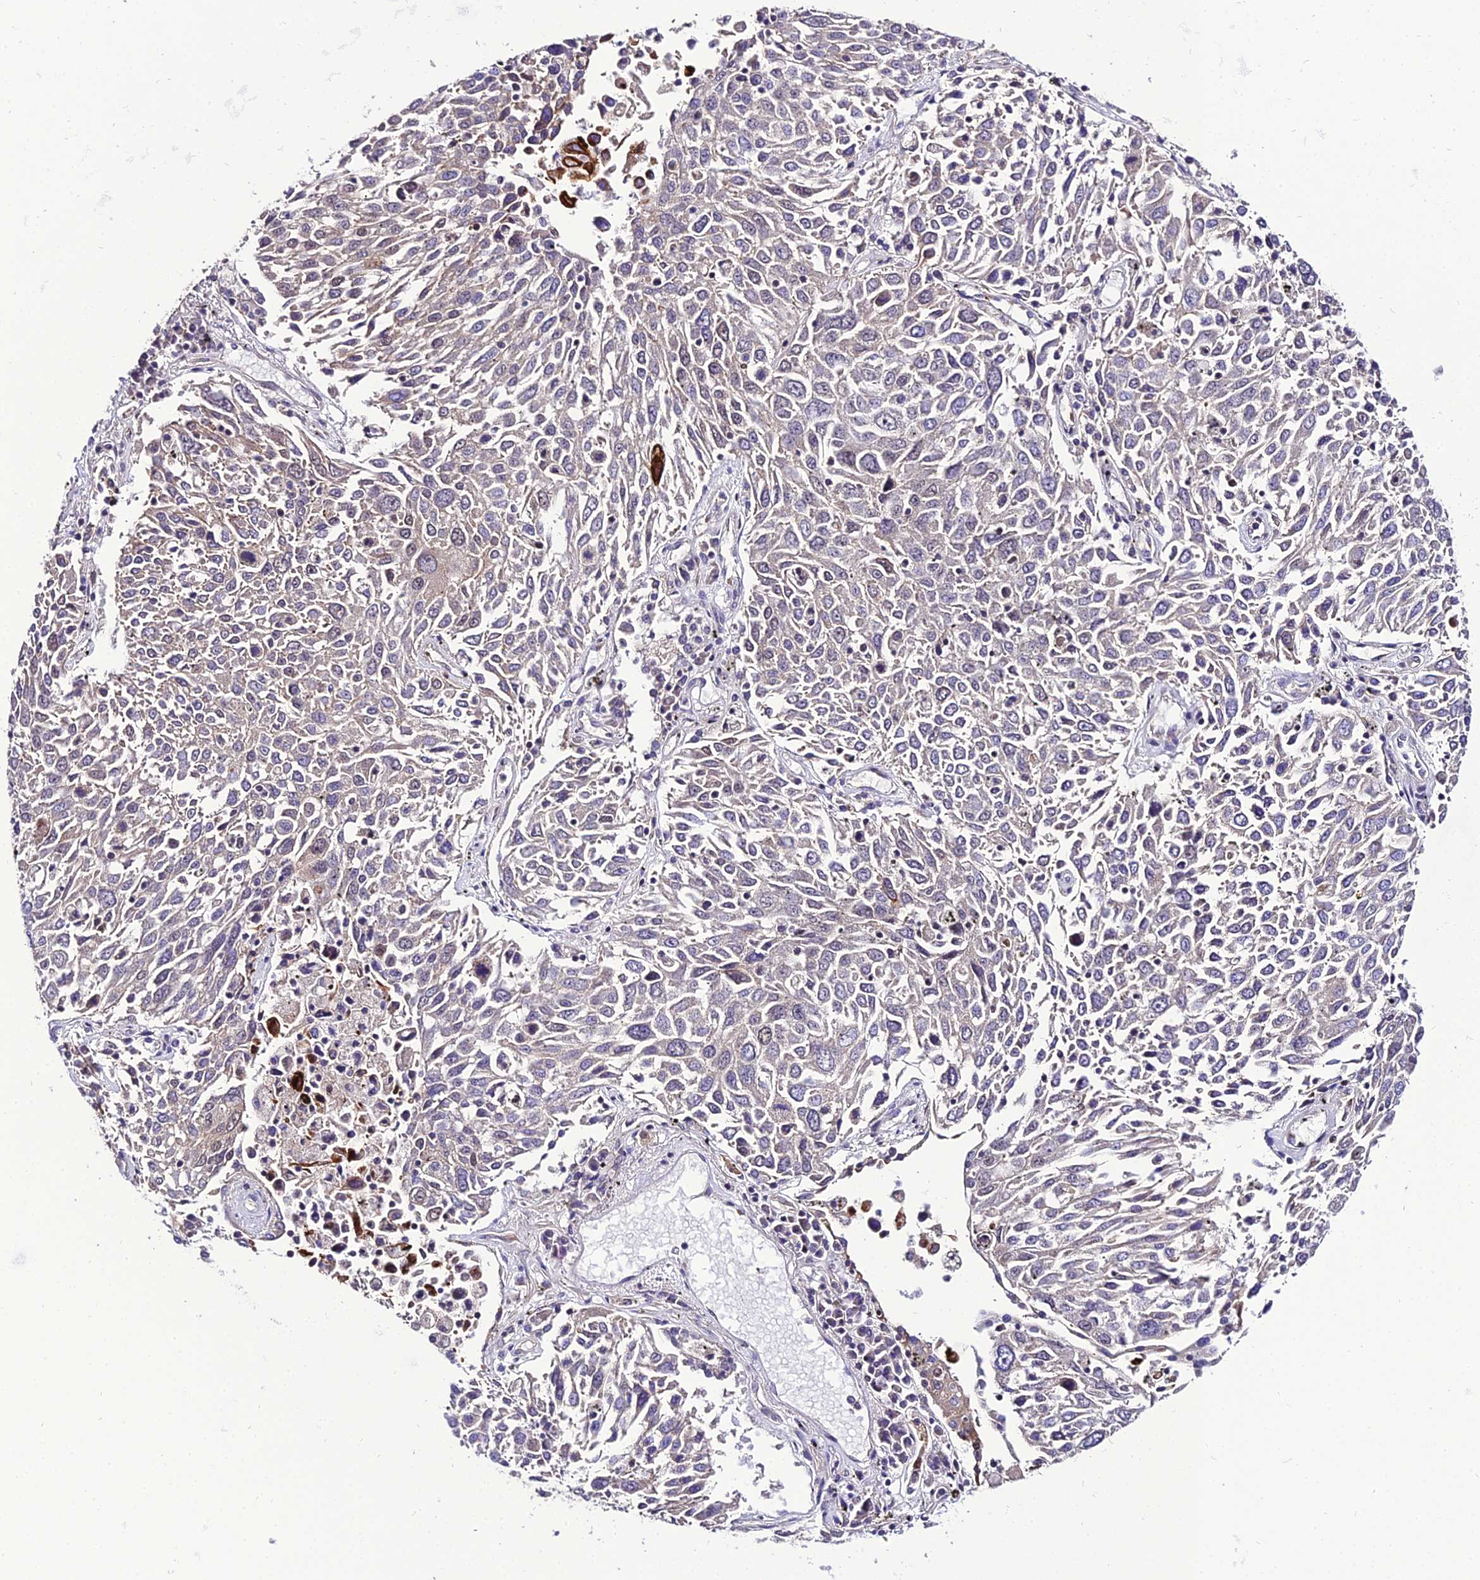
{"staining": {"intensity": "weak", "quantity": "<25%", "location": "cytoplasmic/membranous"}, "tissue": "lung cancer", "cell_type": "Tumor cells", "image_type": "cancer", "snomed": [{"axis": "morphology", "description": "Squamous cell carcinoma, NOS"}, {"axis": "topography", "description": "Lung"}], "caption": "Immunohistochemistry micrograph of neoplastic tissue: human lung cancer stained with DAB displays no significant protein positivity in tumor cells. (Immunohistochemistry (ihc), brightfield microscopy, high magnification).", "gene": "SHQ1", "patient": {"sex": "male", "age": 65}}